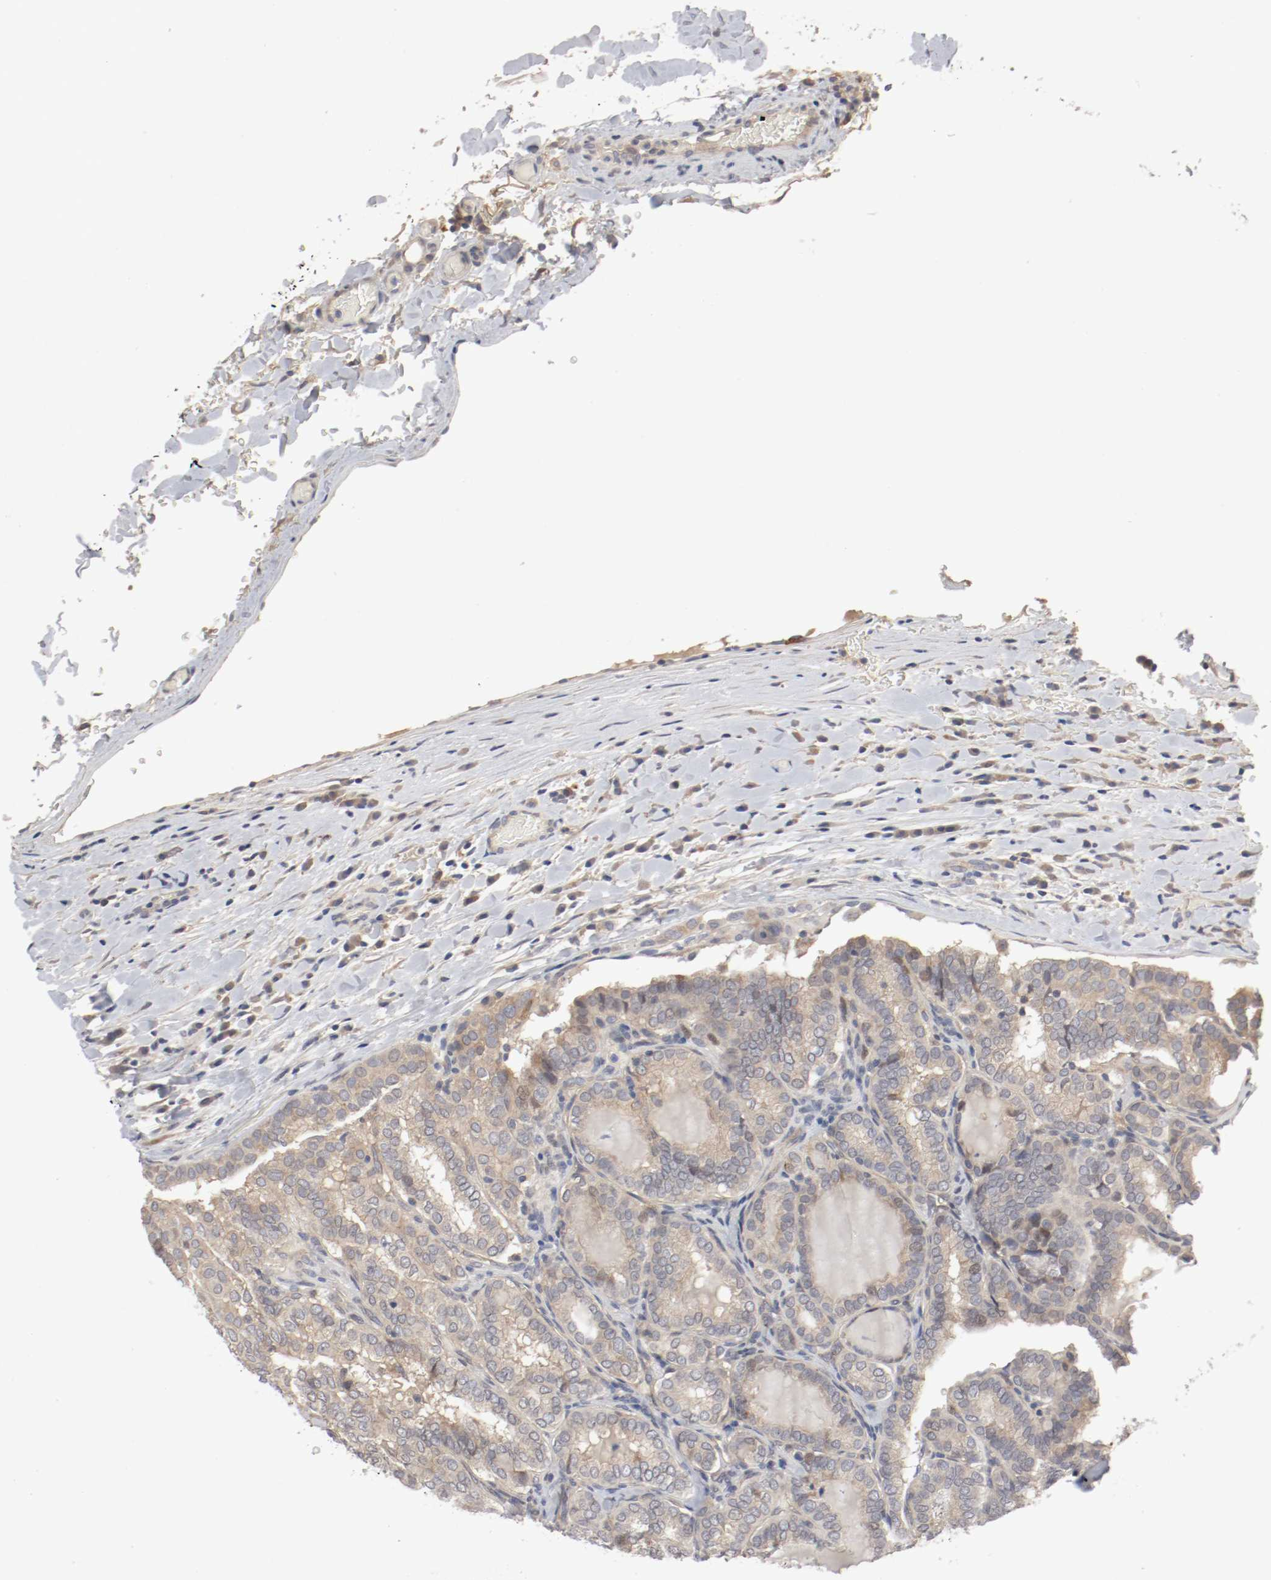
{"staining": {"intensity": "weak", "quantity": ">75%", "location": "cytoplasmic/membranous"}, "tissue": "thyroid cancer", "cell_type": "Tumor cells", "image_type": "cancer", "snomed": [{"axis": "morphology", "description": "Papillary adenocarcinoma, NOS"}, {"axis": "topography", "description": "Thyroid gland"}], "caption": "Immunohistochemistry (IHC) histopathology image of human thyroid papillary adenocarcinoma stained for a protein (brown), which exhibits low levels of weak cytoplasmic/membranous expression in approximately >75% of tumor cells.", "gene": "REN", "patient": {"sex": "female", "age": 30}}